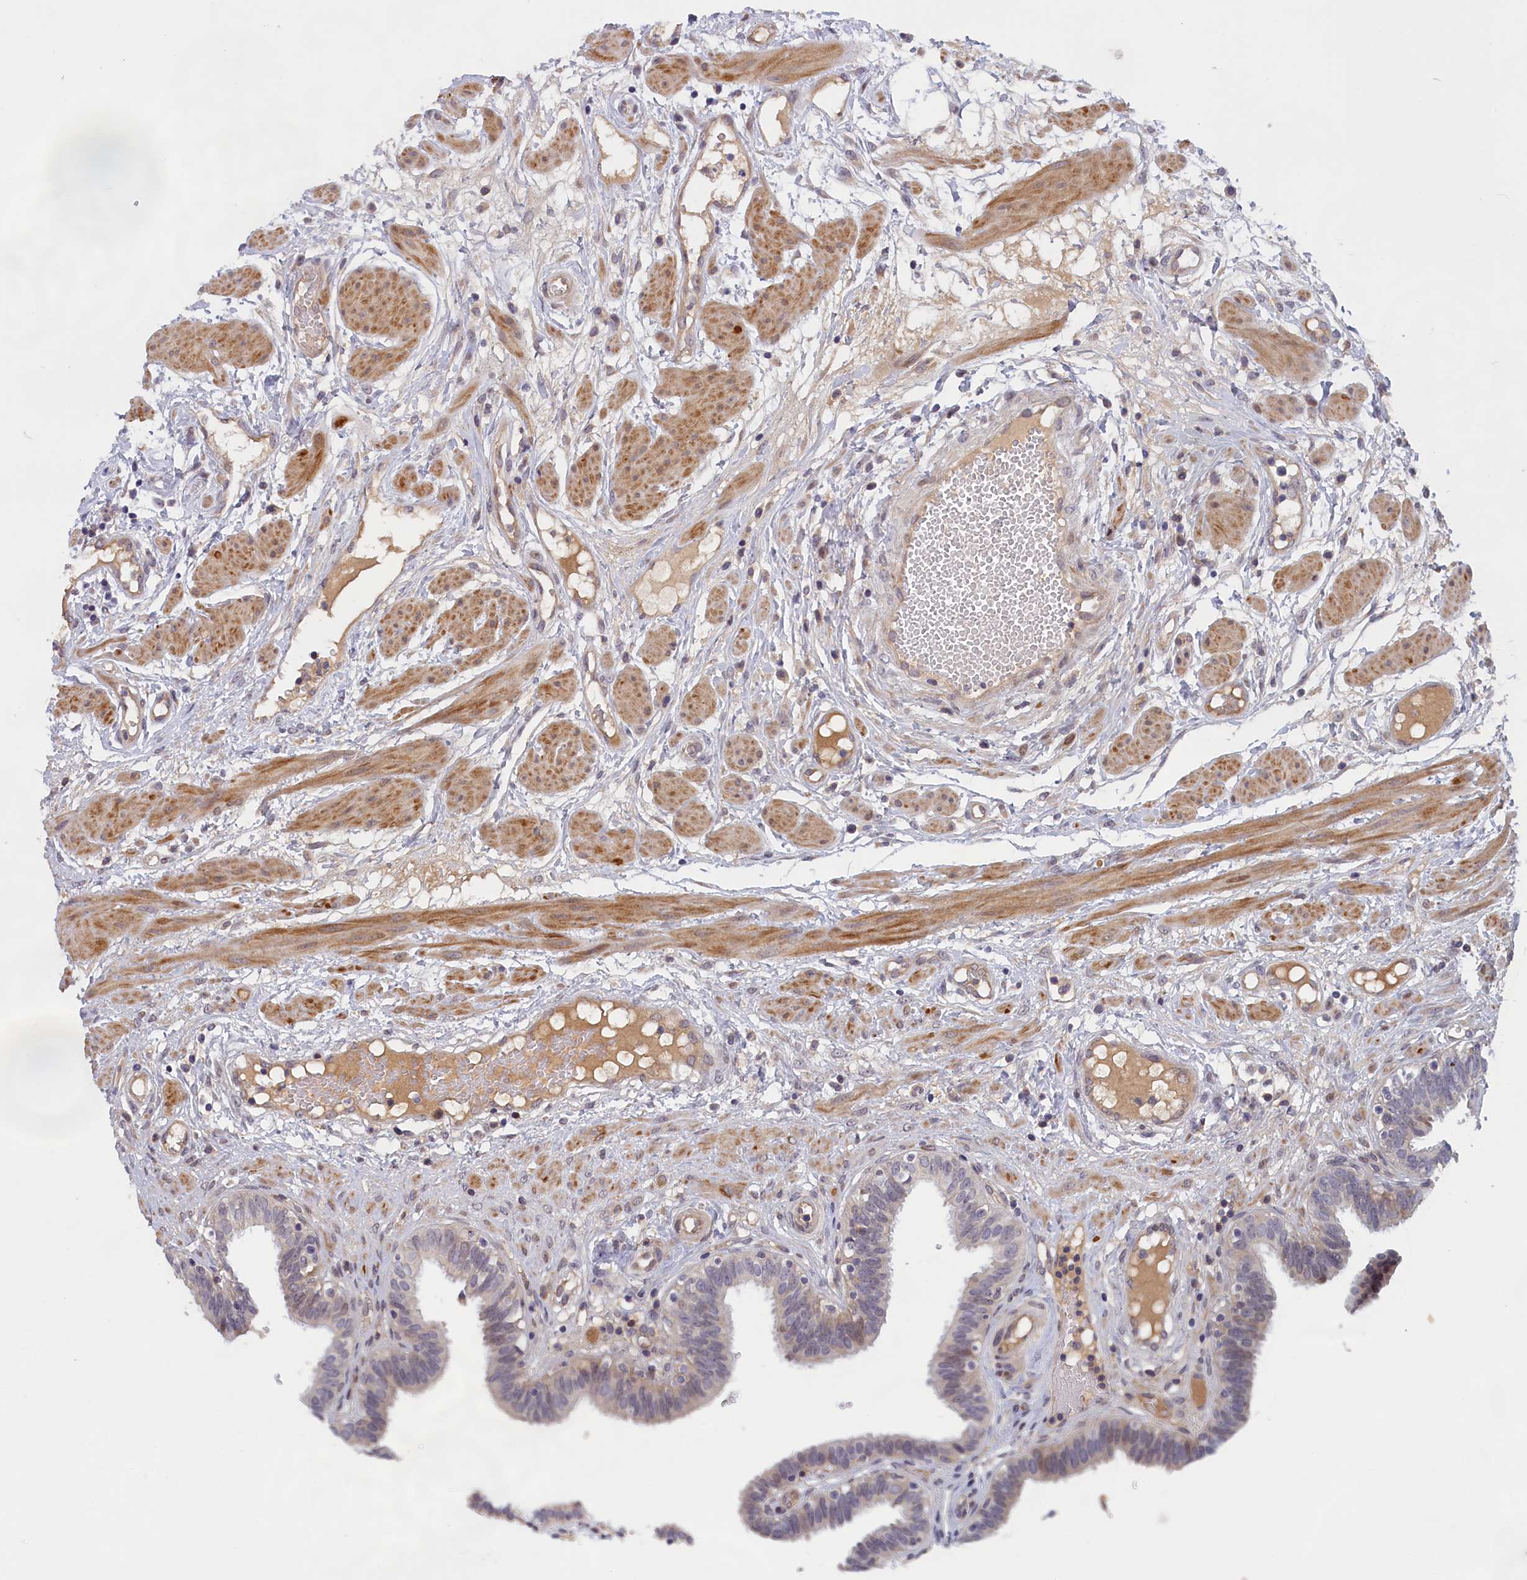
{"staining": {"intensity": "negative", "quantity": "none", "location": "none"}, "tissue": "fallopian tube", "cell_type": "Glandular cells", "image_type": "normal", "snomed": [{"axis": "morphology", "description": "Normal tissue, NOS"}, {"axis": "topography", "description": "Fallopian tube"}, {"axis": "topography", "description": "Placenta"}], "caption": "Immunohistochemistry (IHC) of unremarkable human fallopian tube exhibits no expression in glandular cells.", "gene": "IGFALS", "patient": {"sex": "female", "age": 32}}